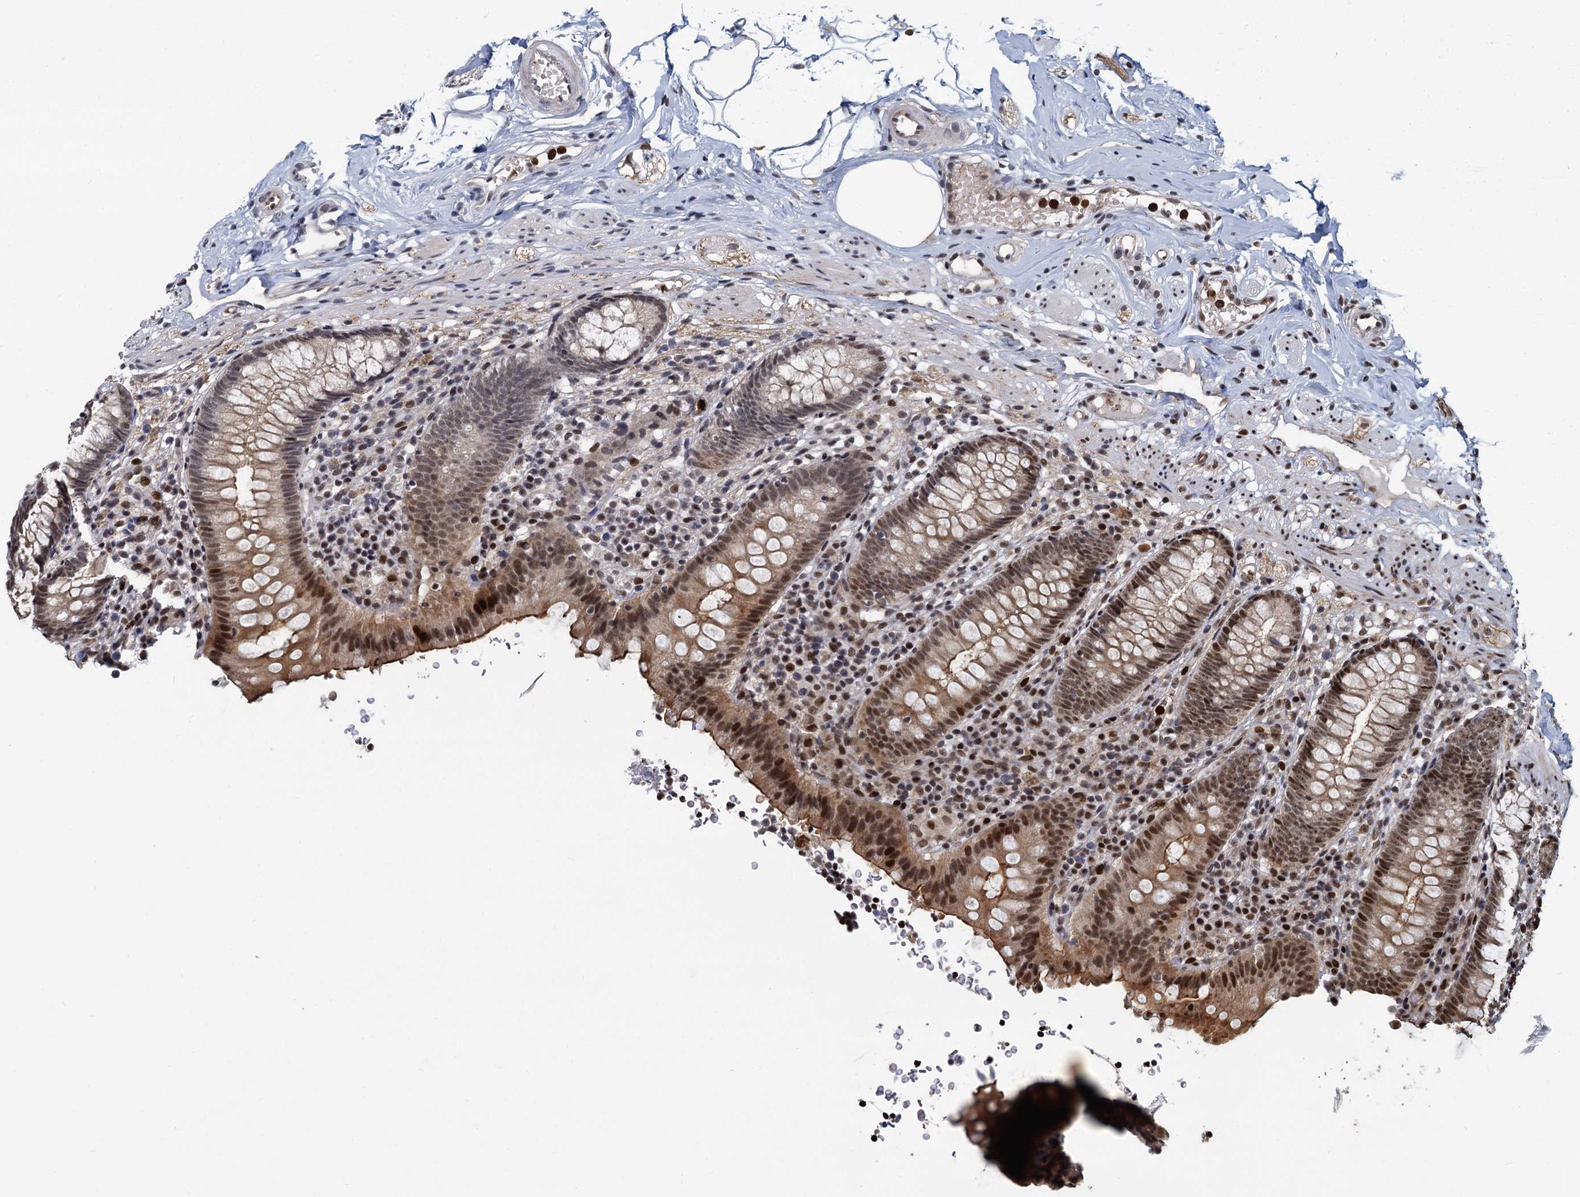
{"staining": {"intensity": "moderate", "quantity": ">75%", "location": "cytoplasmic/membranous,nuclear"}, "tissue": "appendix", "cell_type": "Glandular cells", "image_type": "normal", "snomed": [{"axis": "morphology", "description": "Normal tissue, NOS"}, {"axis": "topography", "description": "Appendix"}], "caption": "Protein expression analysis of normal appendix shows moderate cytoplasmic/membranous,nuclear expression in about >75% of glandular cells.", "gene": "ANKRD49", "patient": {"sex": "male", "age": 55}}